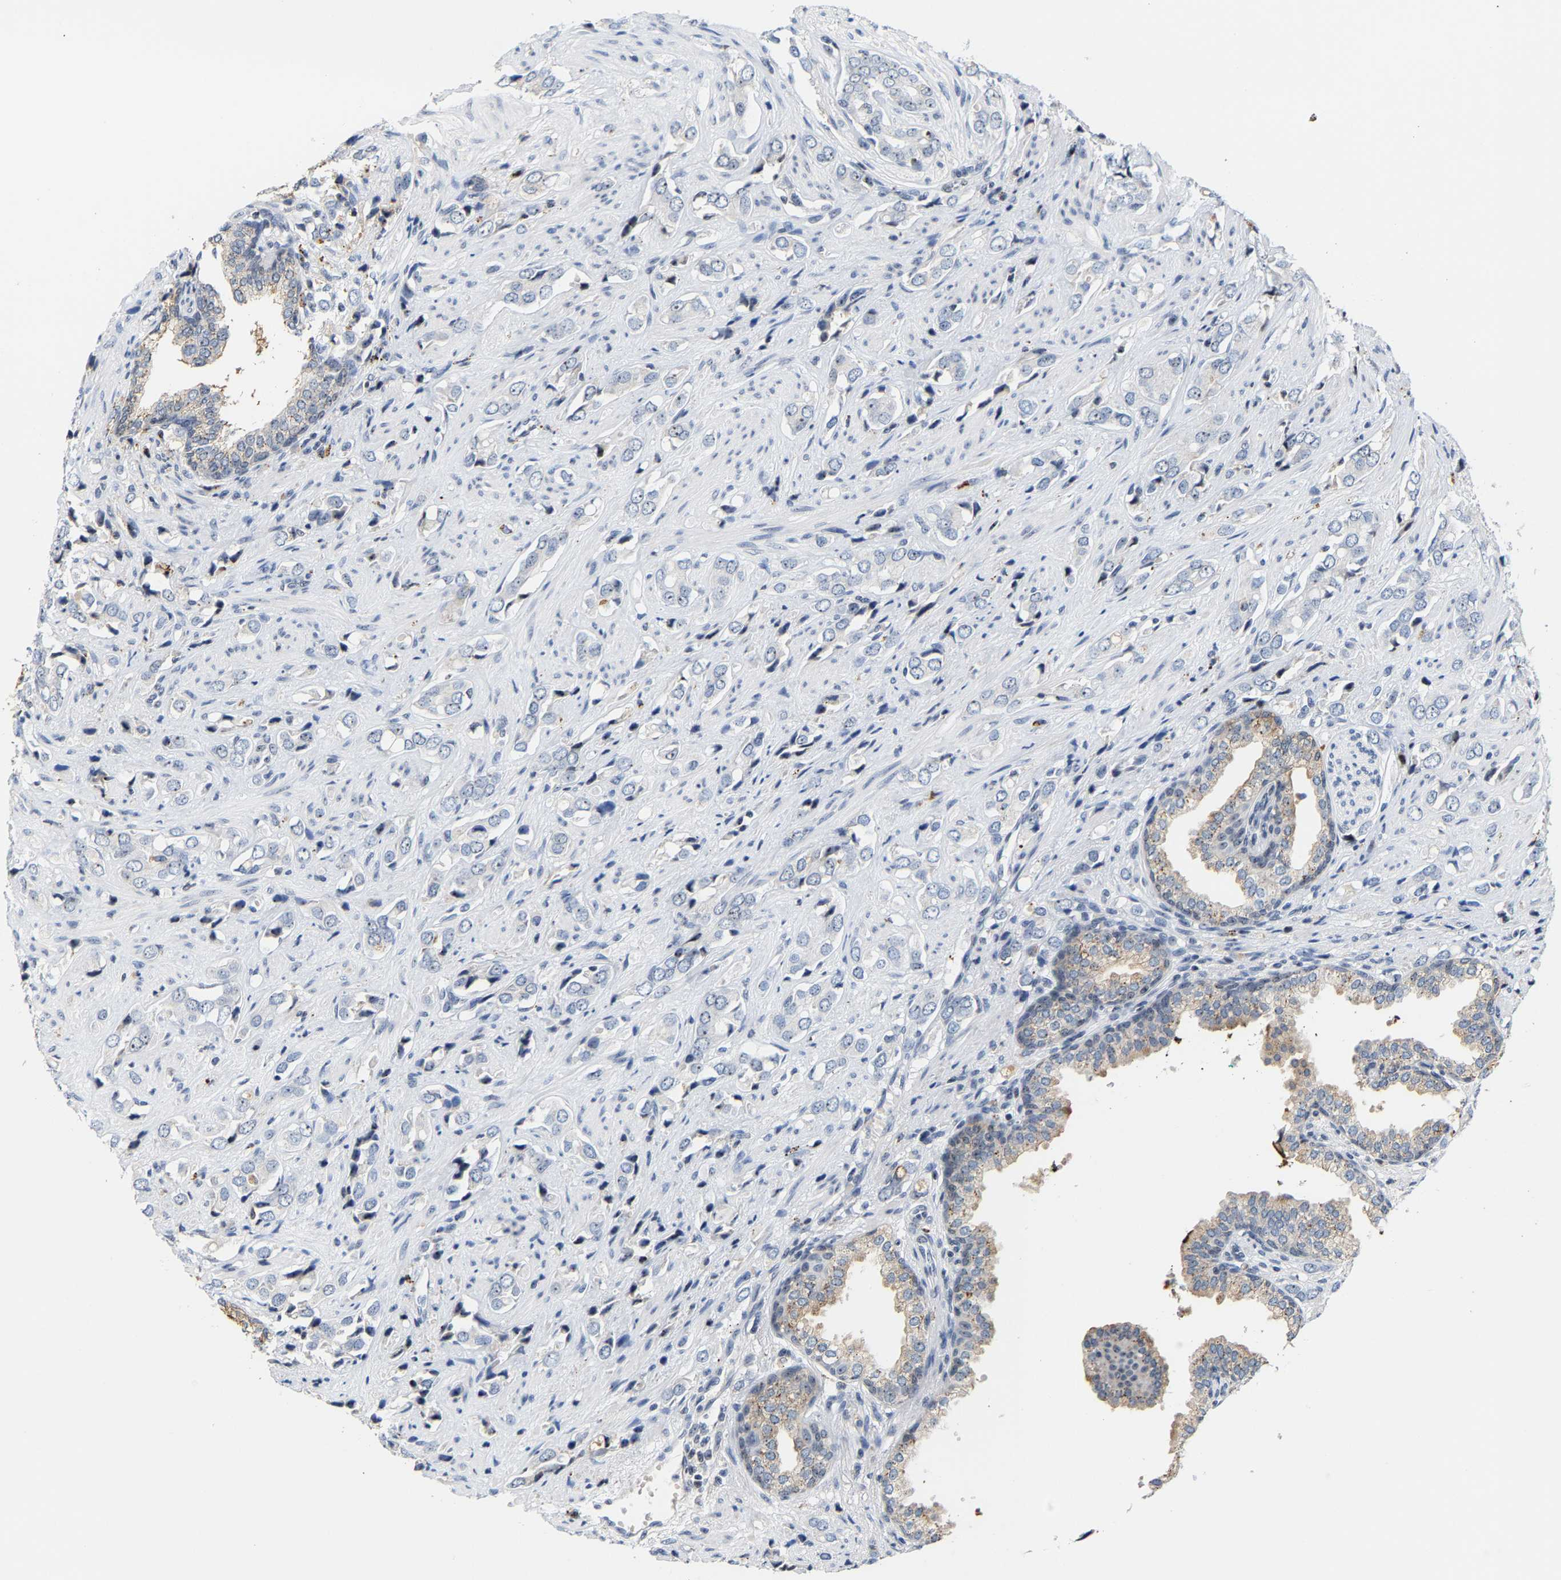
{"staining": {"intensity": "moderate", "quantity": "<25%", "location": "cytoplasmic/membranous"}, "tissue": "prostate cancer", "cell_type": "Tumor cells", "image_type": "cancer", "snomed": [{"axis": "morphology", "description": "Adenocarcinoma, High grade"}, {"axis": "topography", "description": "Prostate"}], "caption": "The photomicrograph demonstrates a brown stain indicating the presence of a protein in the cytoplasmic/membranous of tumor cells in prostate cancer.", "gene": "NOP58", "patient": {"sex": "male", "age": 52}}